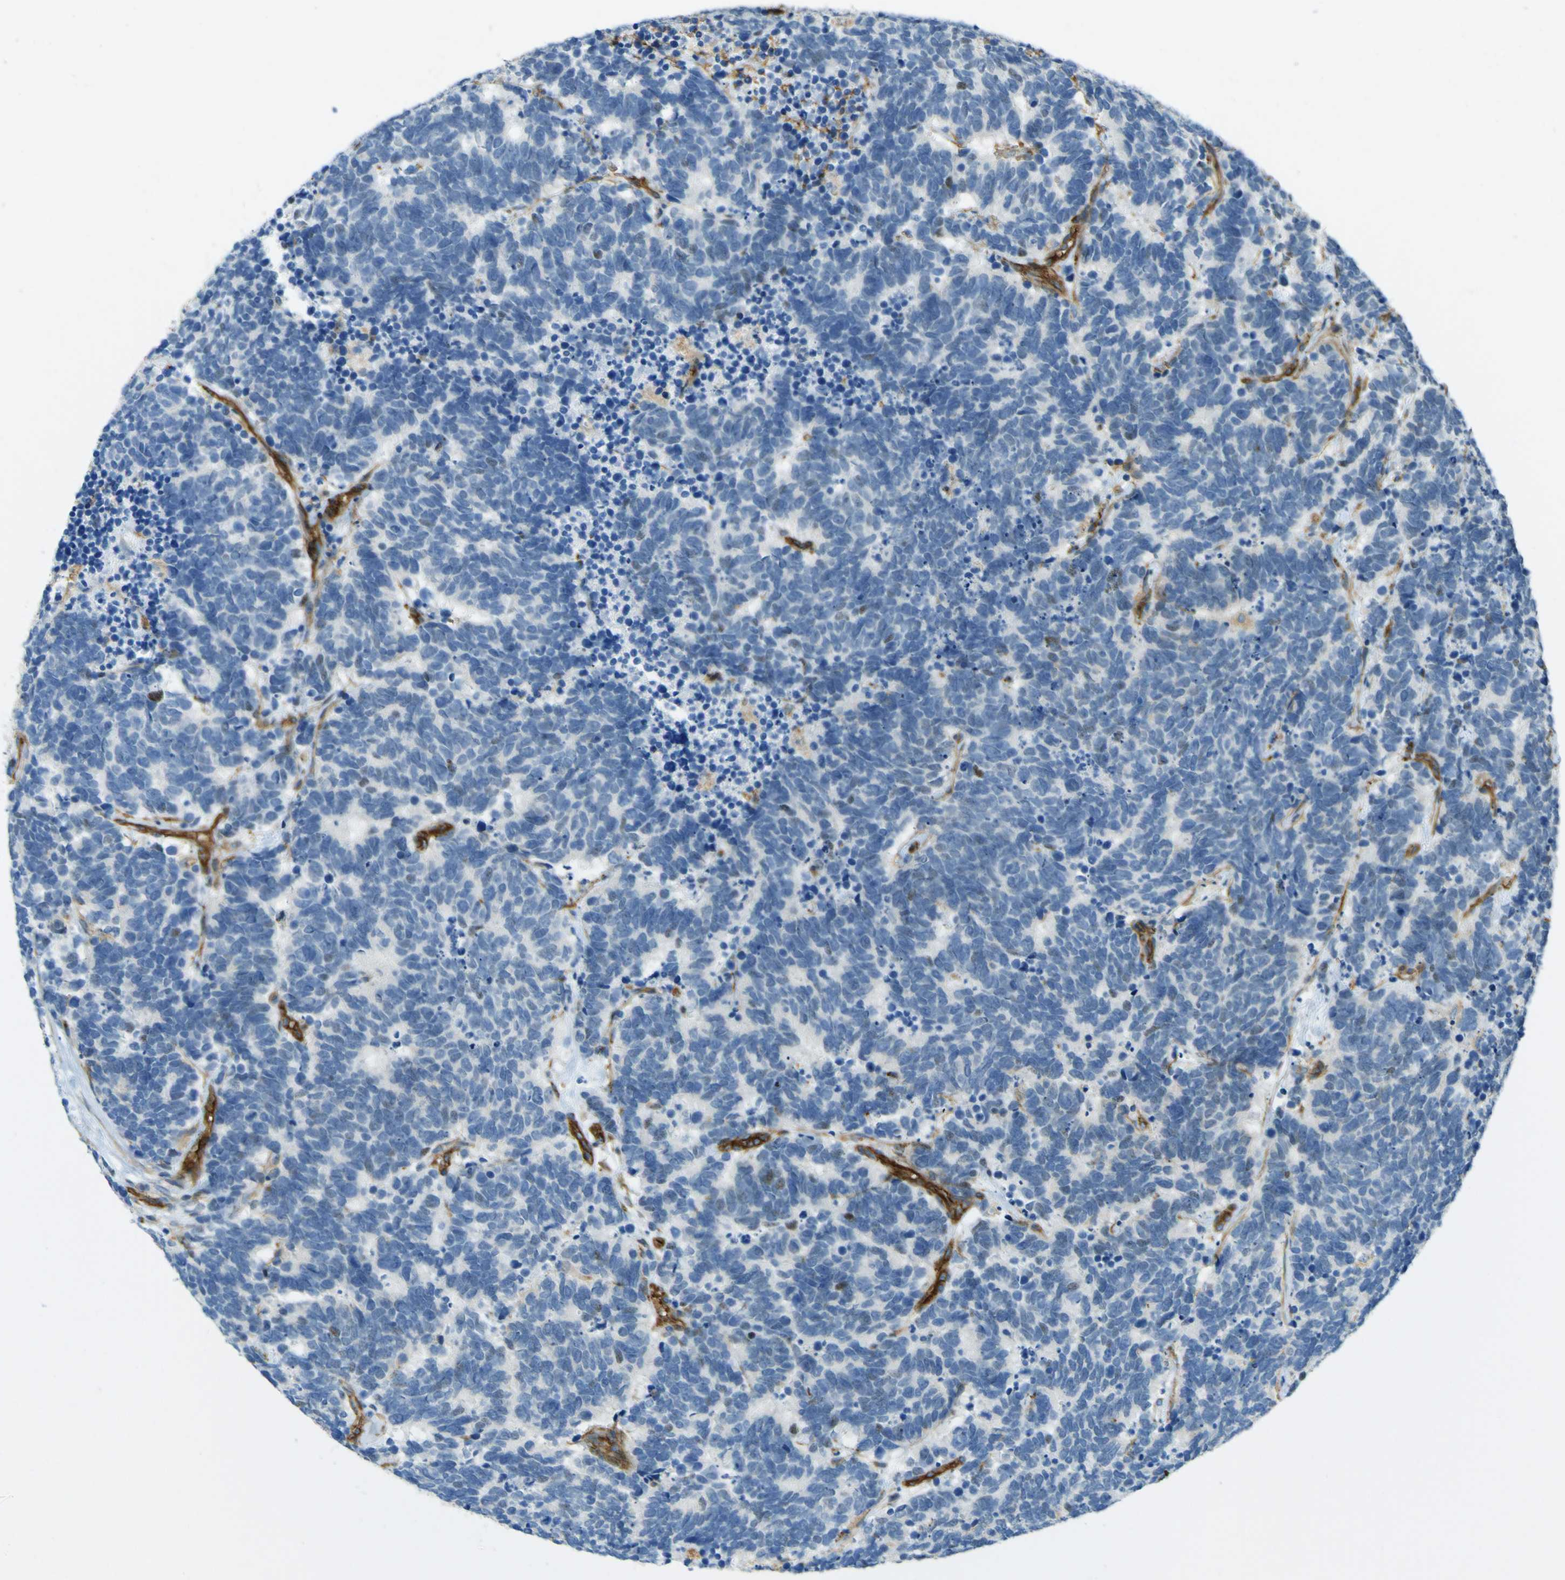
{"staining": {"intensity": "negative", "quantity": "none", "location": "none"}, "tissue": "carcinoid", "cell_type": "Tumor cells", "image_type": "cancer", "snomed": [{"axis": "morphology", "description": "Carcinoma, NOS"}, {"axis": "morphology", "description": "Carcinoid, malignant, NOS"}, {"axis": "topography", "description": "Urinary bladder"}], "caption": "Immunohistochemical staining of carcinoid reveals no significant staining in tumor cells.", "gene": "PLXDC1", "patient": {"sex": "male", "age": 57}}